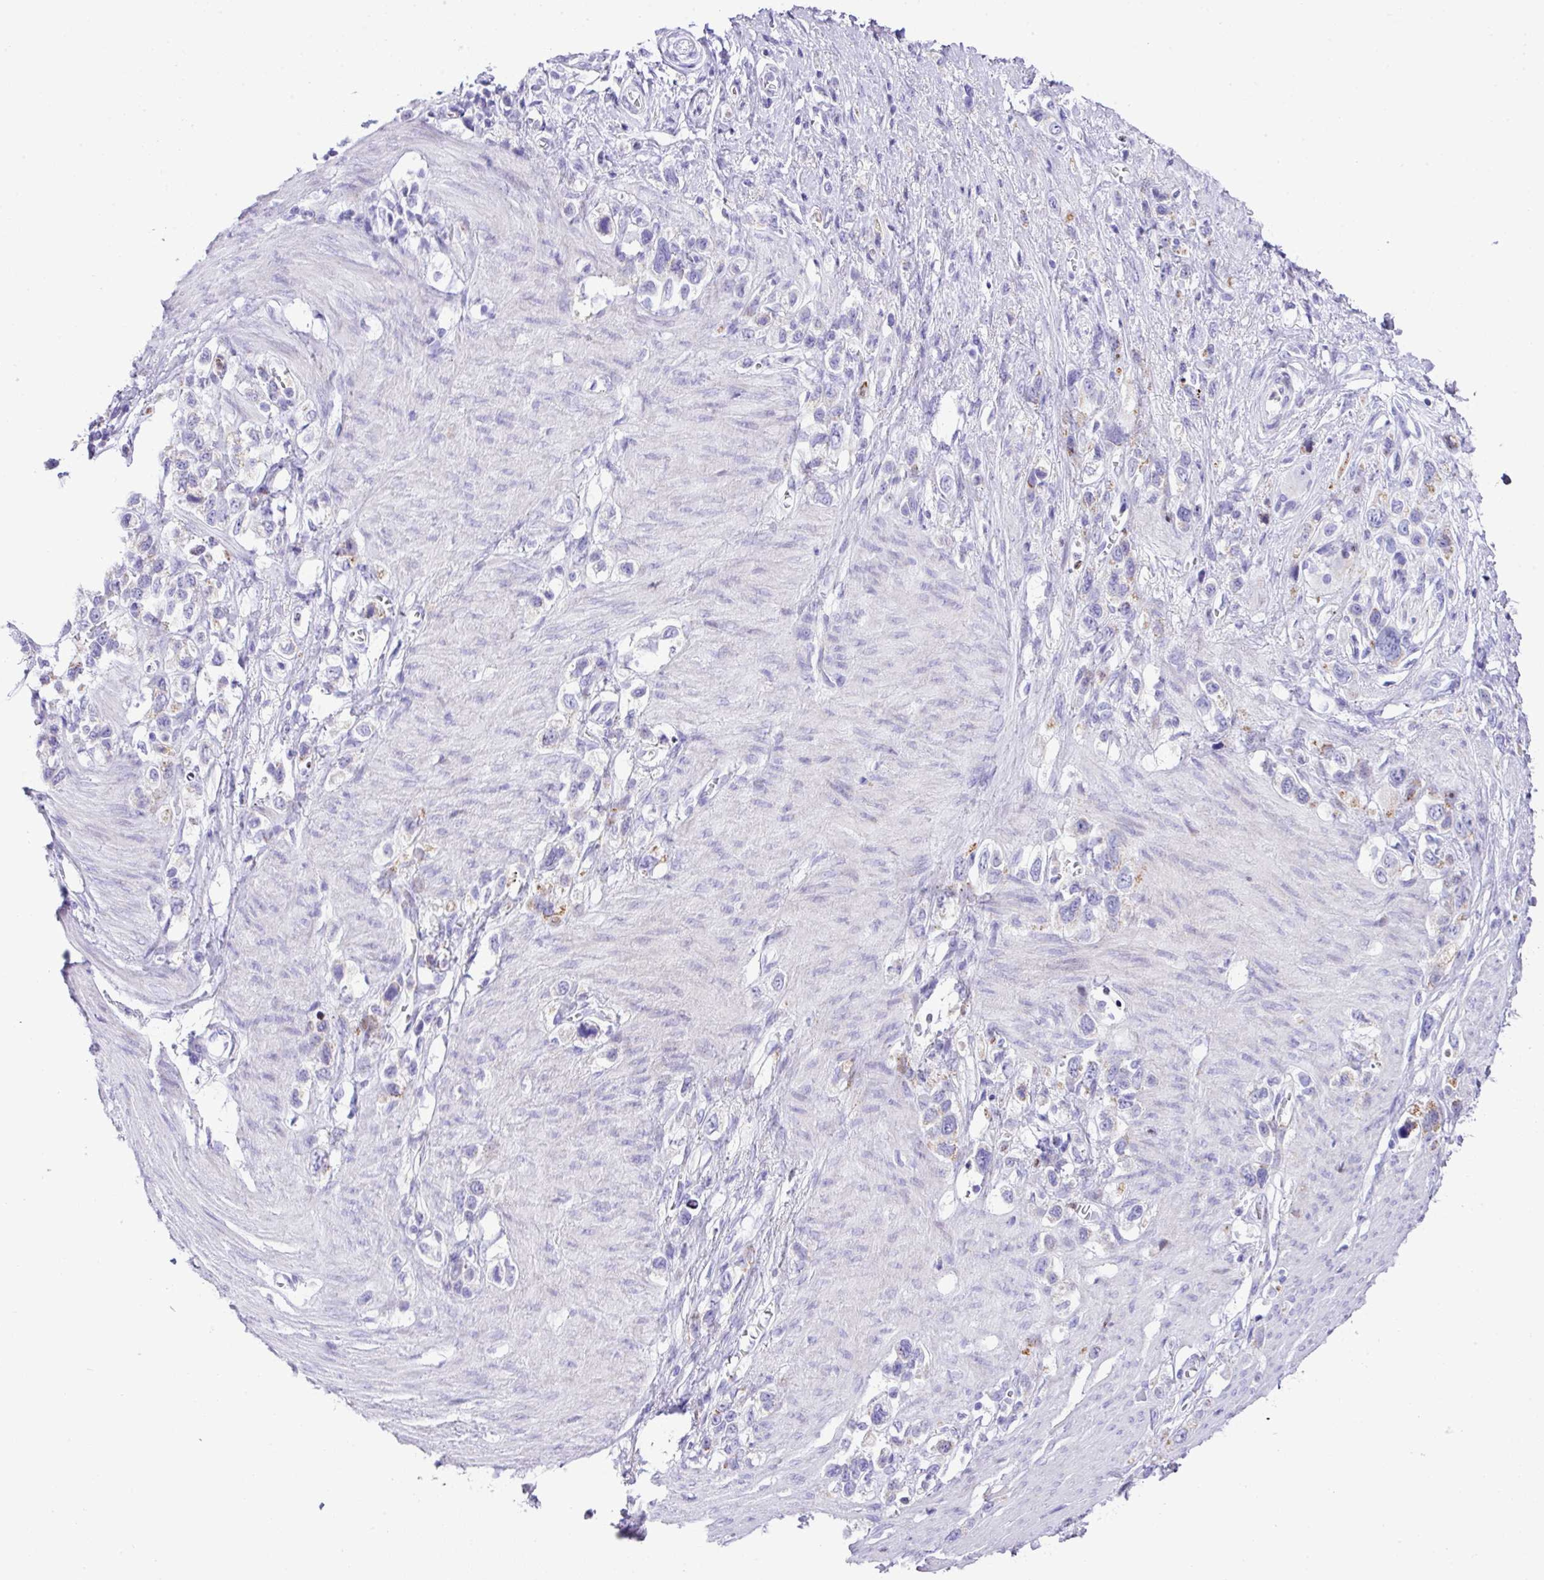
{"staining": {"intensity": "negative", "quantity": "none", "location": "none"}, "tissue": "stomach cancer", "cell_type": "Tumor cells", "image_type": "cancer", "snomed": [{"axis": "morphology", "description": "Adenocarcinoma, NOS"}, {"axis": "topography", "description": "Stomach"}], "caption": "Immunohistochemical staining of human stomach cancer (adenocarcinoma) reveals no significant positivity in tumor cells. (DAB immunohistochemistry (IHC), high magnification).", "gene": "RCAN2", "patient": {"sex": "female", "age": 65}}